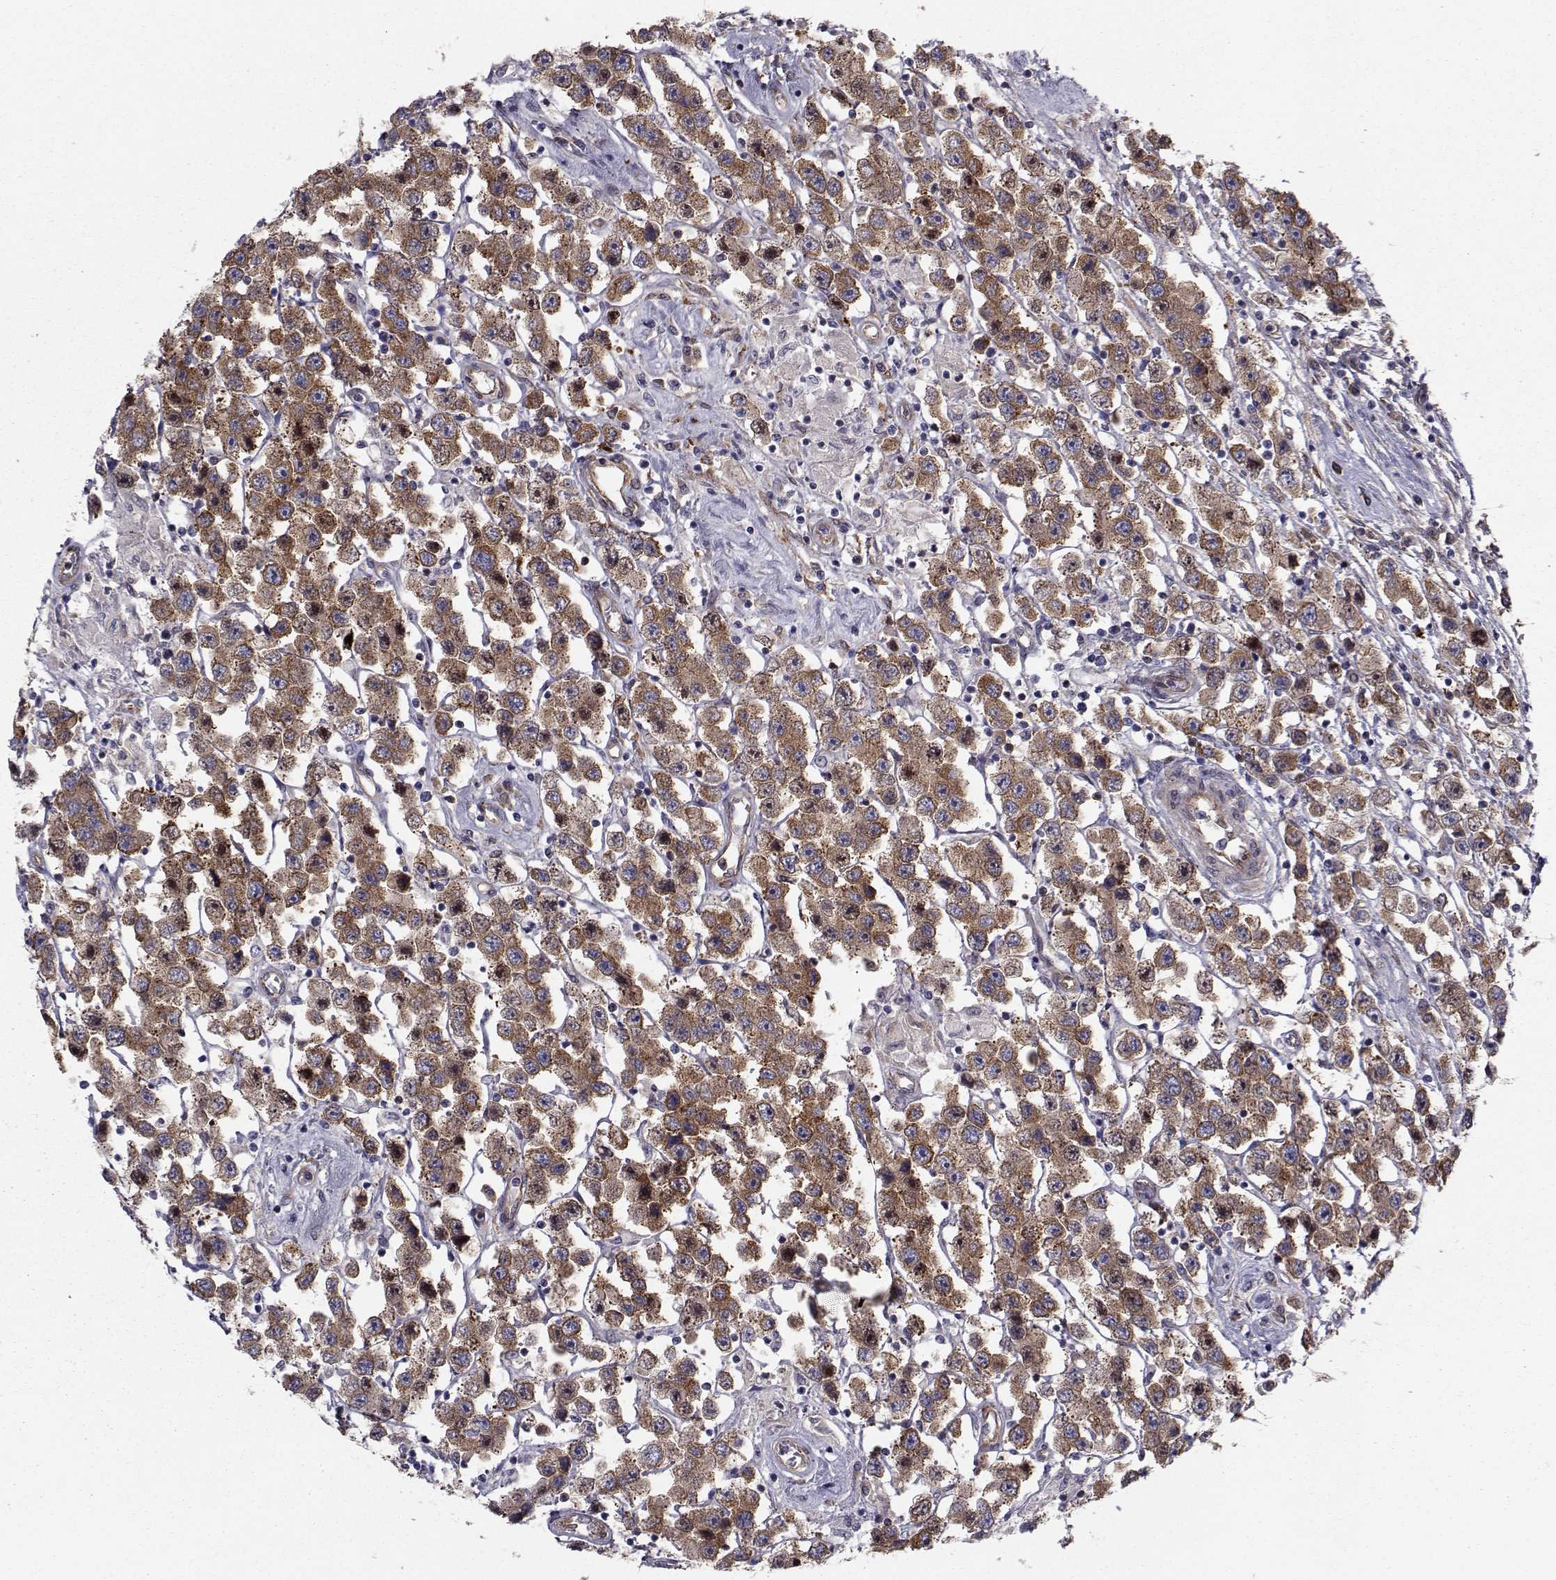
{"staining": {"intensity": "strong", "quantity": ">75%", "location": "cytoplasmic/membranous"}, "tissue": "testis cancer", "cell_type": "Tumor cells", "image_type": "cancer", "snomed": [{"axis": "morphology", "description": "Seminoma, NOS"}, {"axis": "topography", "description": "Testis"}], "caption": "Testis cancer was stained to show a protein in brown. There is high levels of strong cytoplasmic/membranous positivity in about >75% of tumor cells. (DAB (3,3'-diaminobenzidine) = brown stain, brightfield microscopy at high magnification).", "gene": "TRIP10", "patient": {"sex": "male", "age": 45}}